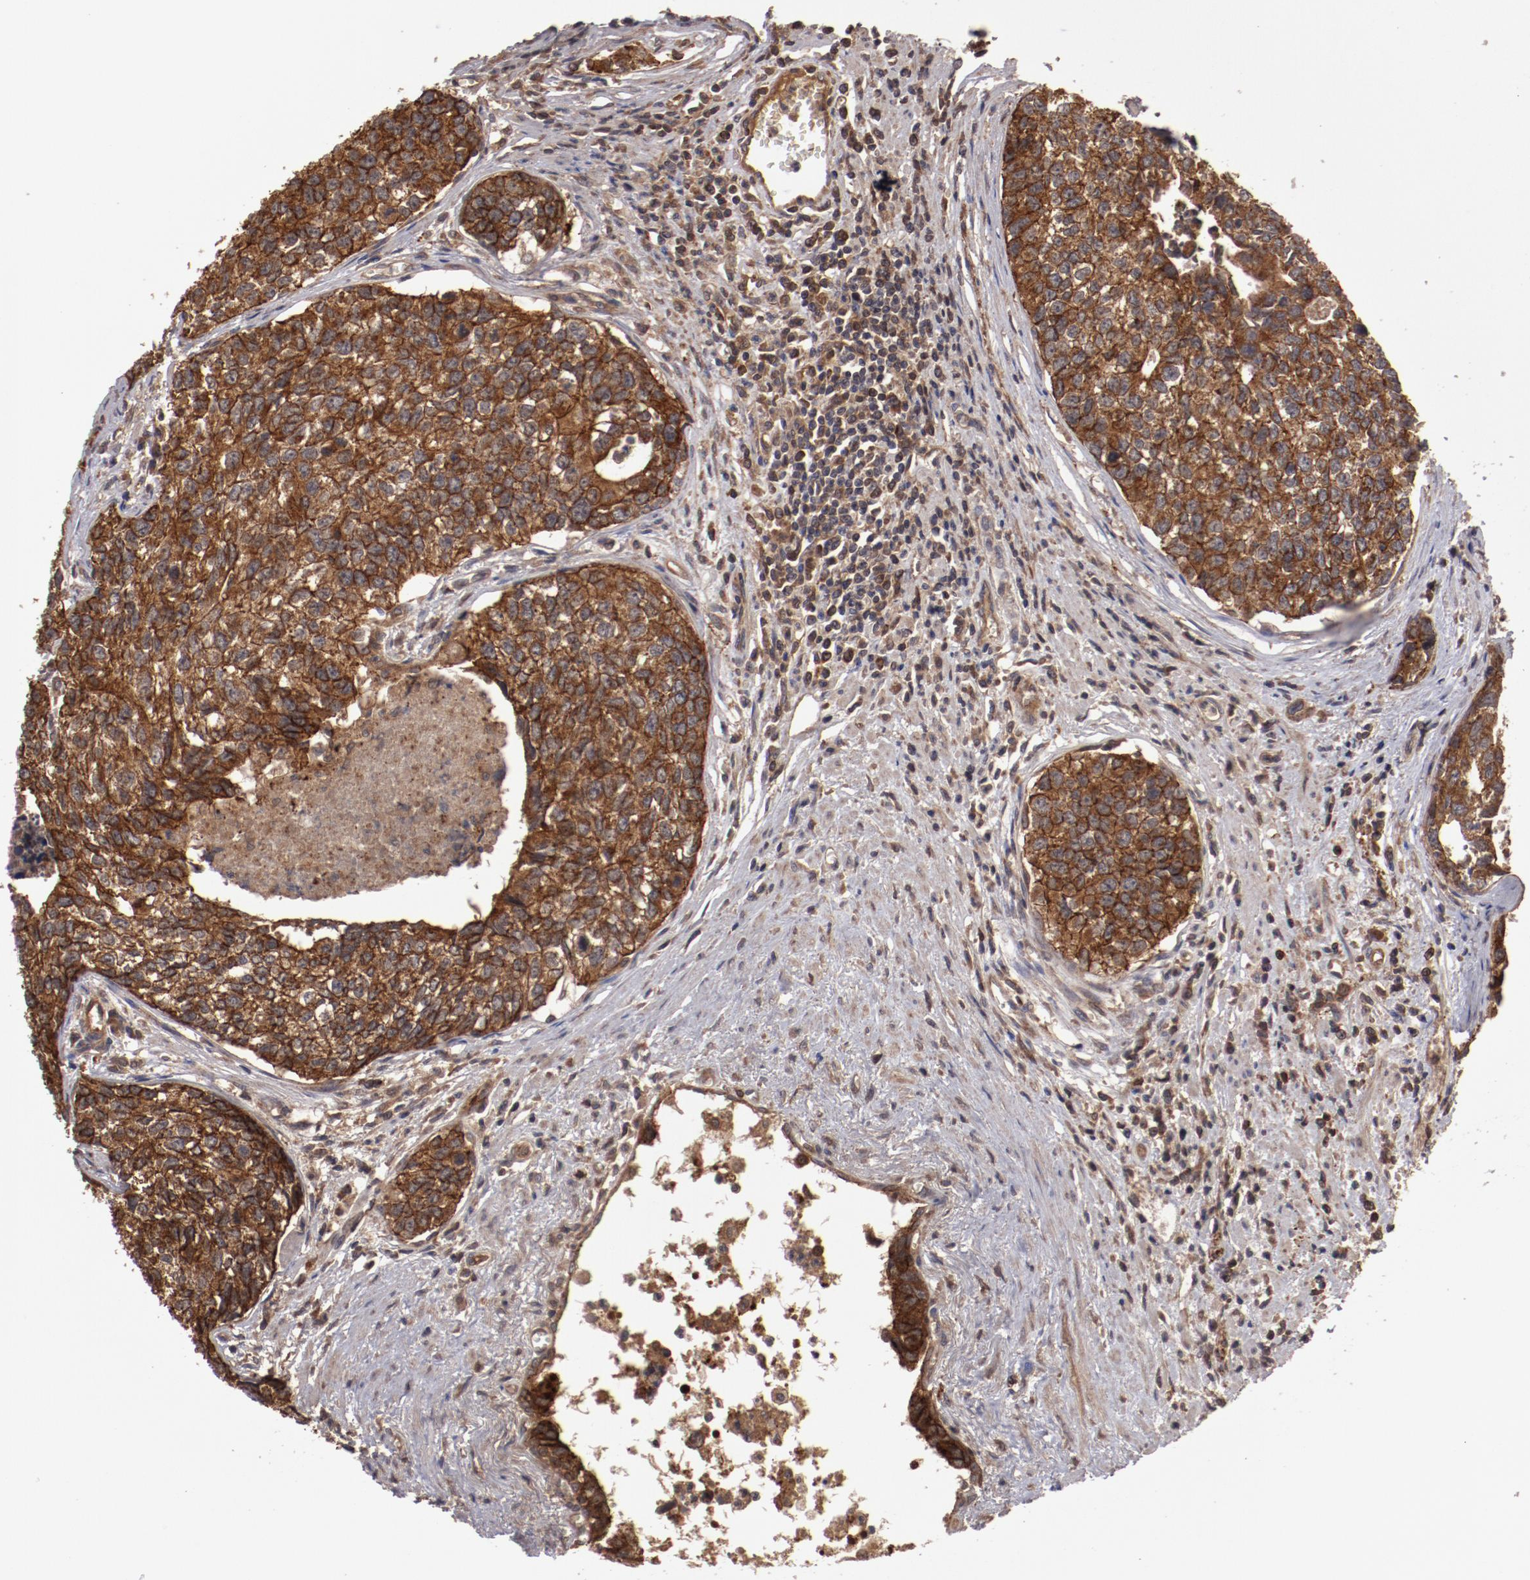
{"staining": {"intensity": "strong", "quantity": ">75%", "location": "cytoplasmic/membranous"}, "tissue": "urothelial cancer", "cell_type": "Tumor cells", "image_type": "cancer", "snomed": [{"axis": "morphology", "description": "Urothelial carcinoma, High grade"}, {"axis": "topography", "description": "Urinary bladder"}], "caption": "Tumor cells display high levels of strong cytoplasmic/membranous positivity in approximately >75% of cells in urothelial cancer.", "gene": "RPS6KA6", "patient": {"sex": "male", "age": 81}}